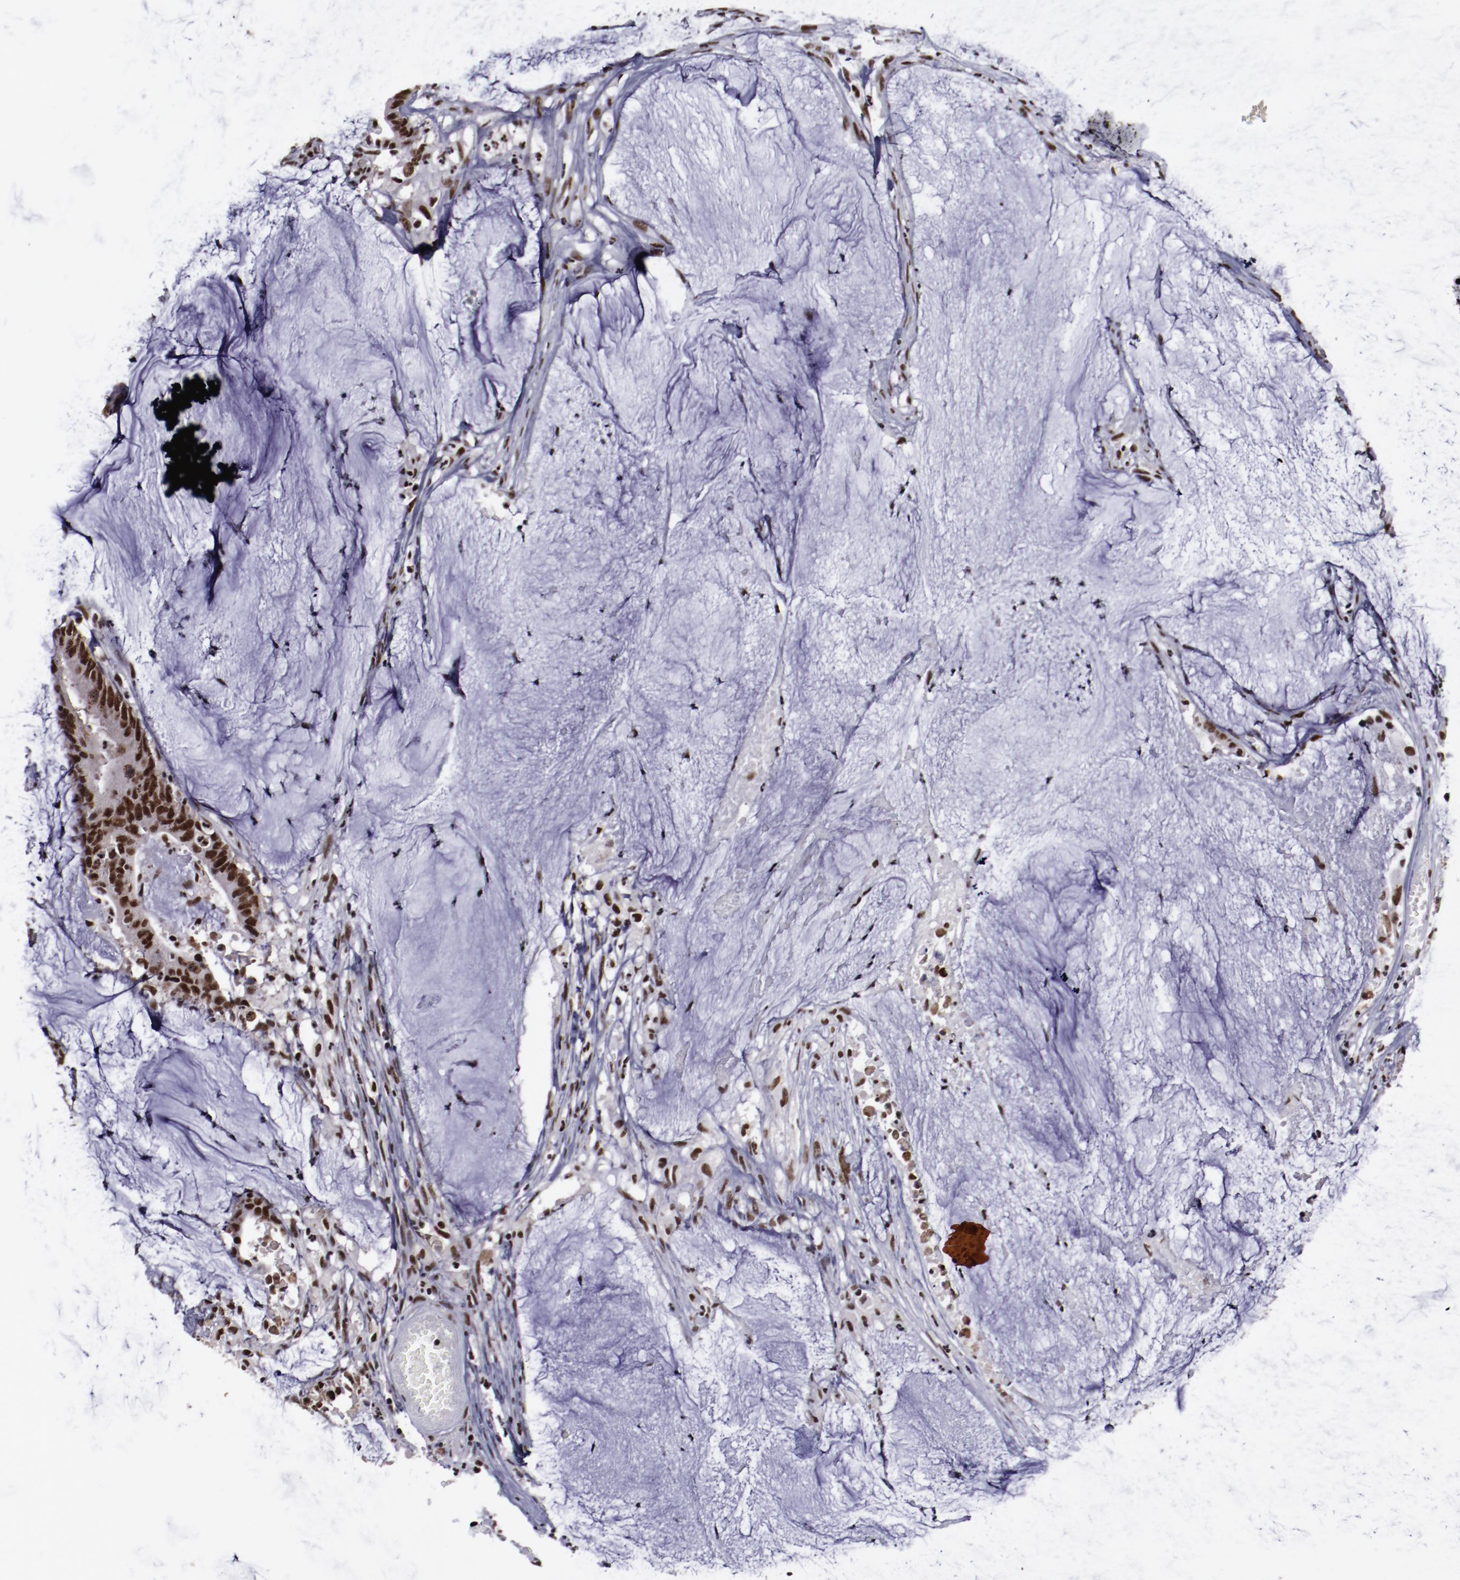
{"staining": {"intensity": "strong", "quantity": ">75%", "location": "nuclear"}, "tissue": "colorectal cancer", "cell_type": "Tumor cells", "image_type": "cancer", "snomed": [{"axis": "morphology", "description": "Adenocarcinoma, NOS"}, {"axis": "topography", "description": "Rectum"}], "caption": "This is an image of immunohistochemistry (IHC) staining of adenocarcinoma (colorectal), which shows strong expression in the nuclear of tumor cells.", "gene": "ERH", "patient": {"sex": "female", "age": 66}}